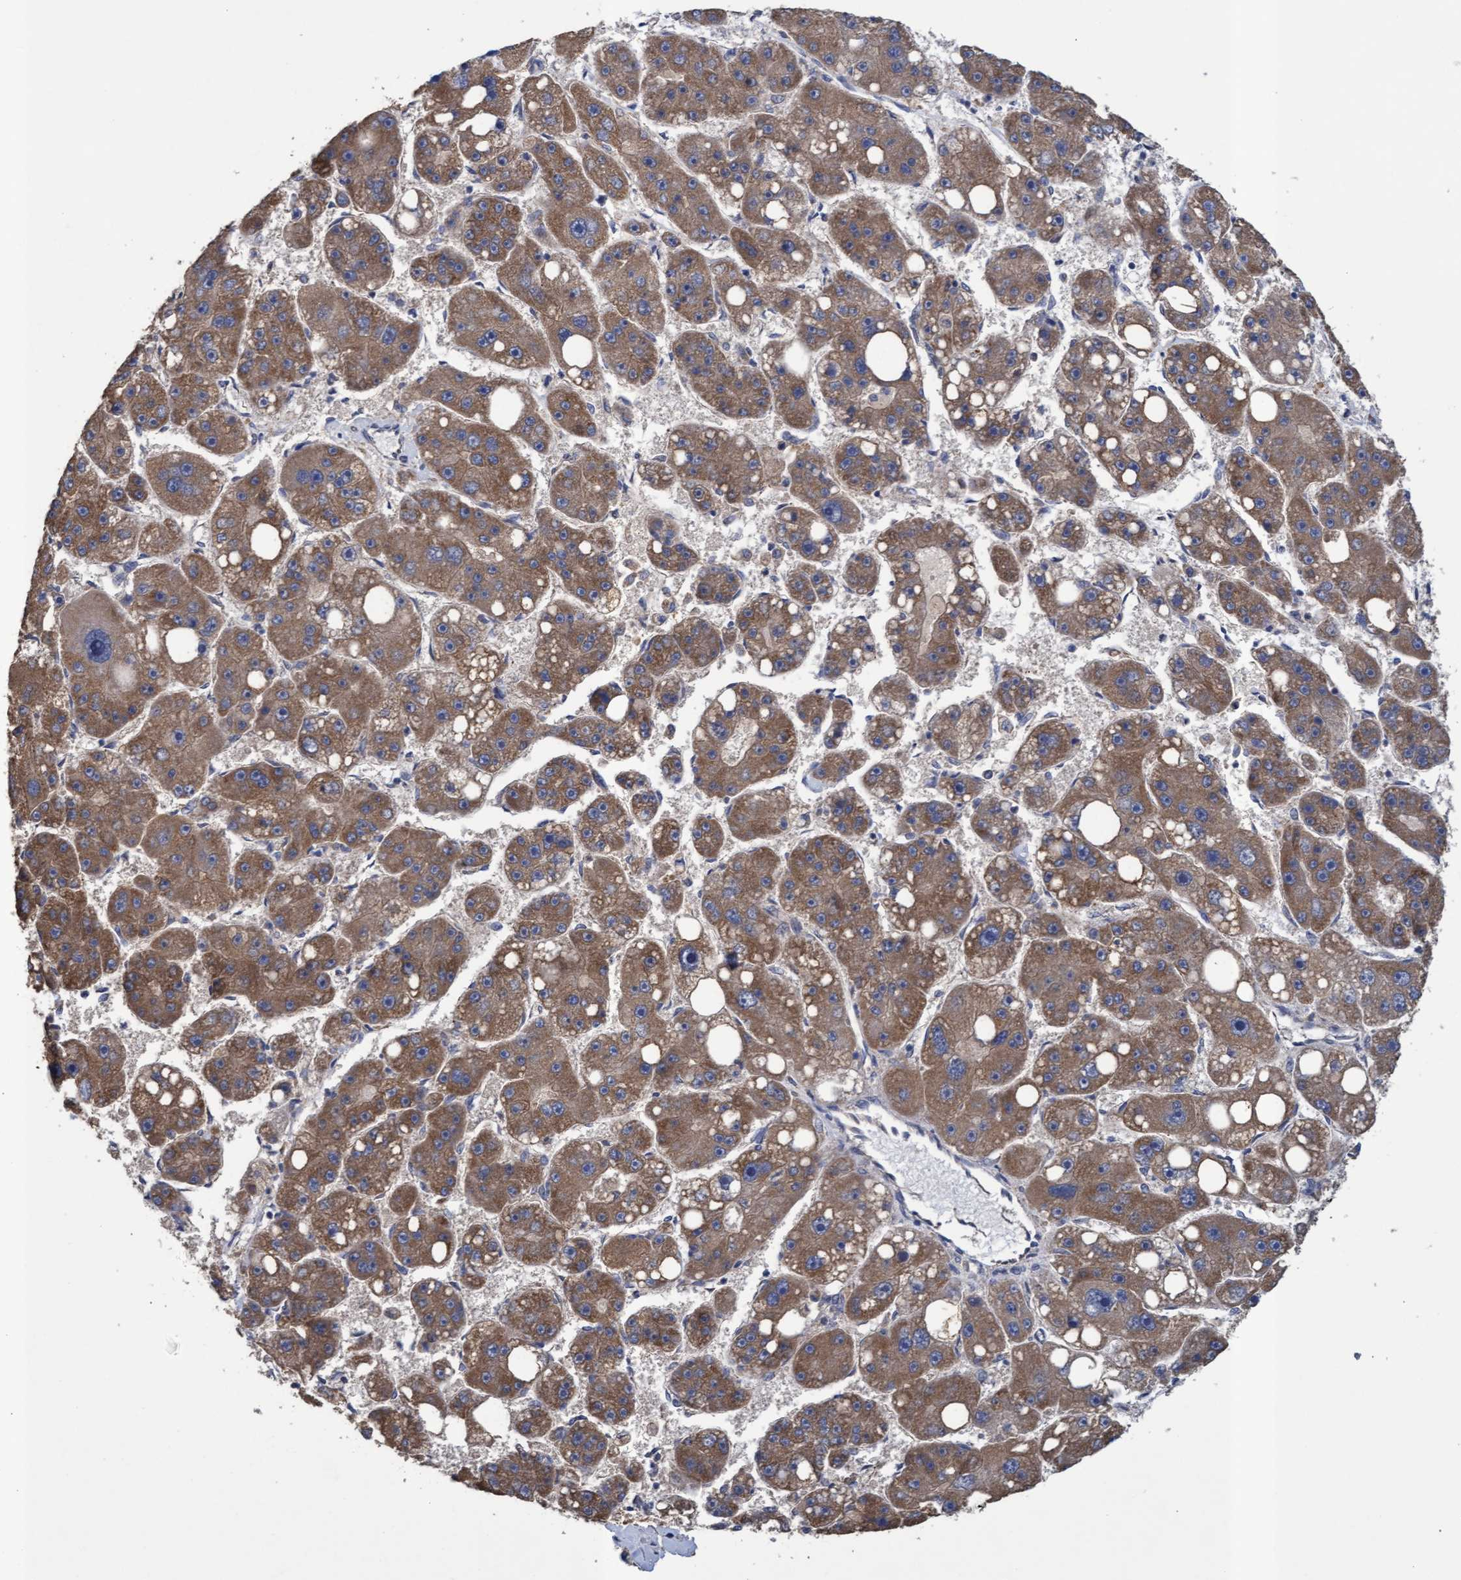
{"staining": {"intensity": "moderate", "quantity": ">75%", "location": "cytoplasmic/membranous"}, "tissue": "liver cancer", "cell_type": "Tumor cells", "image_type": "cancer", "snomed": [{"axis": "morphology", "description": "Carcinoma, Hepatocellular, NOS"}, {"axis": "topography", "description": "Liver"}], "caption": "A brown stain labels moderate cytoplasmic/membranous positivity of a protein in hepatocellular carcinoma (liver) tumor cells.", "gene": "MRPL38", "patient": {"sex": "female", "age": 61}}